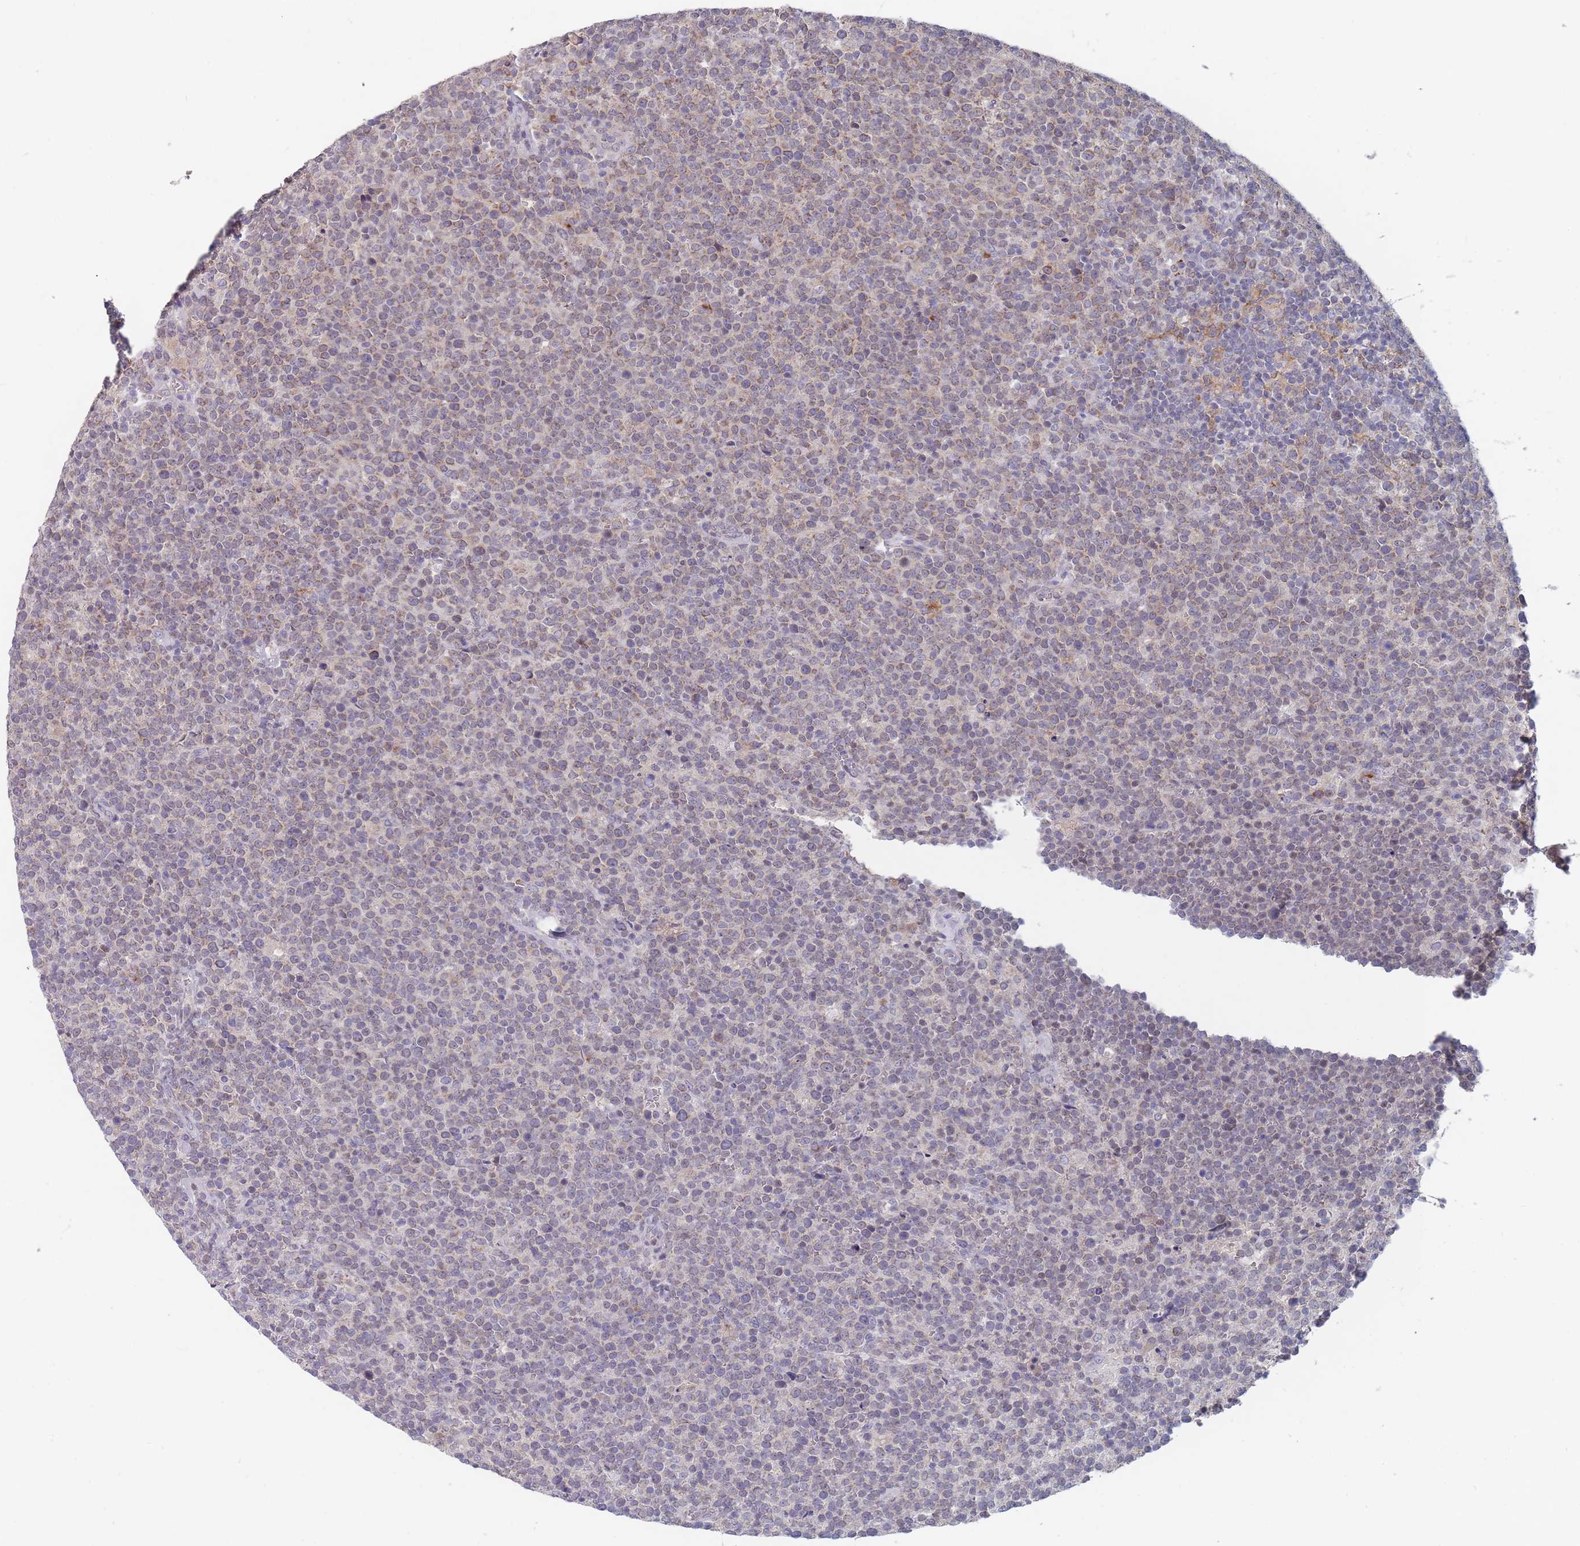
{"staining": {"intensity": "weak", "quantity": "25%-75%", "location": "cytoplasmic/membranous"}, "tissue": "lymphoma", "cell_type": "Tumor cells", "image_type": "cancer", "snomed": [{"axis": "morphology", "description": "Malignant lymphoma, non-Hodgkin's type, High grade"}, {"axis": "topography", "description": "Lymph node"}], "caption": "Protein expression analysis of high-grade malignant lymphoma, non-Hodgkin's type reveals weak cytoplasmic/membranous staining in approximately 25%-75% of tumor cells.", "gene": "PEX7", "patient": {"sex": "male", "age": 61}}